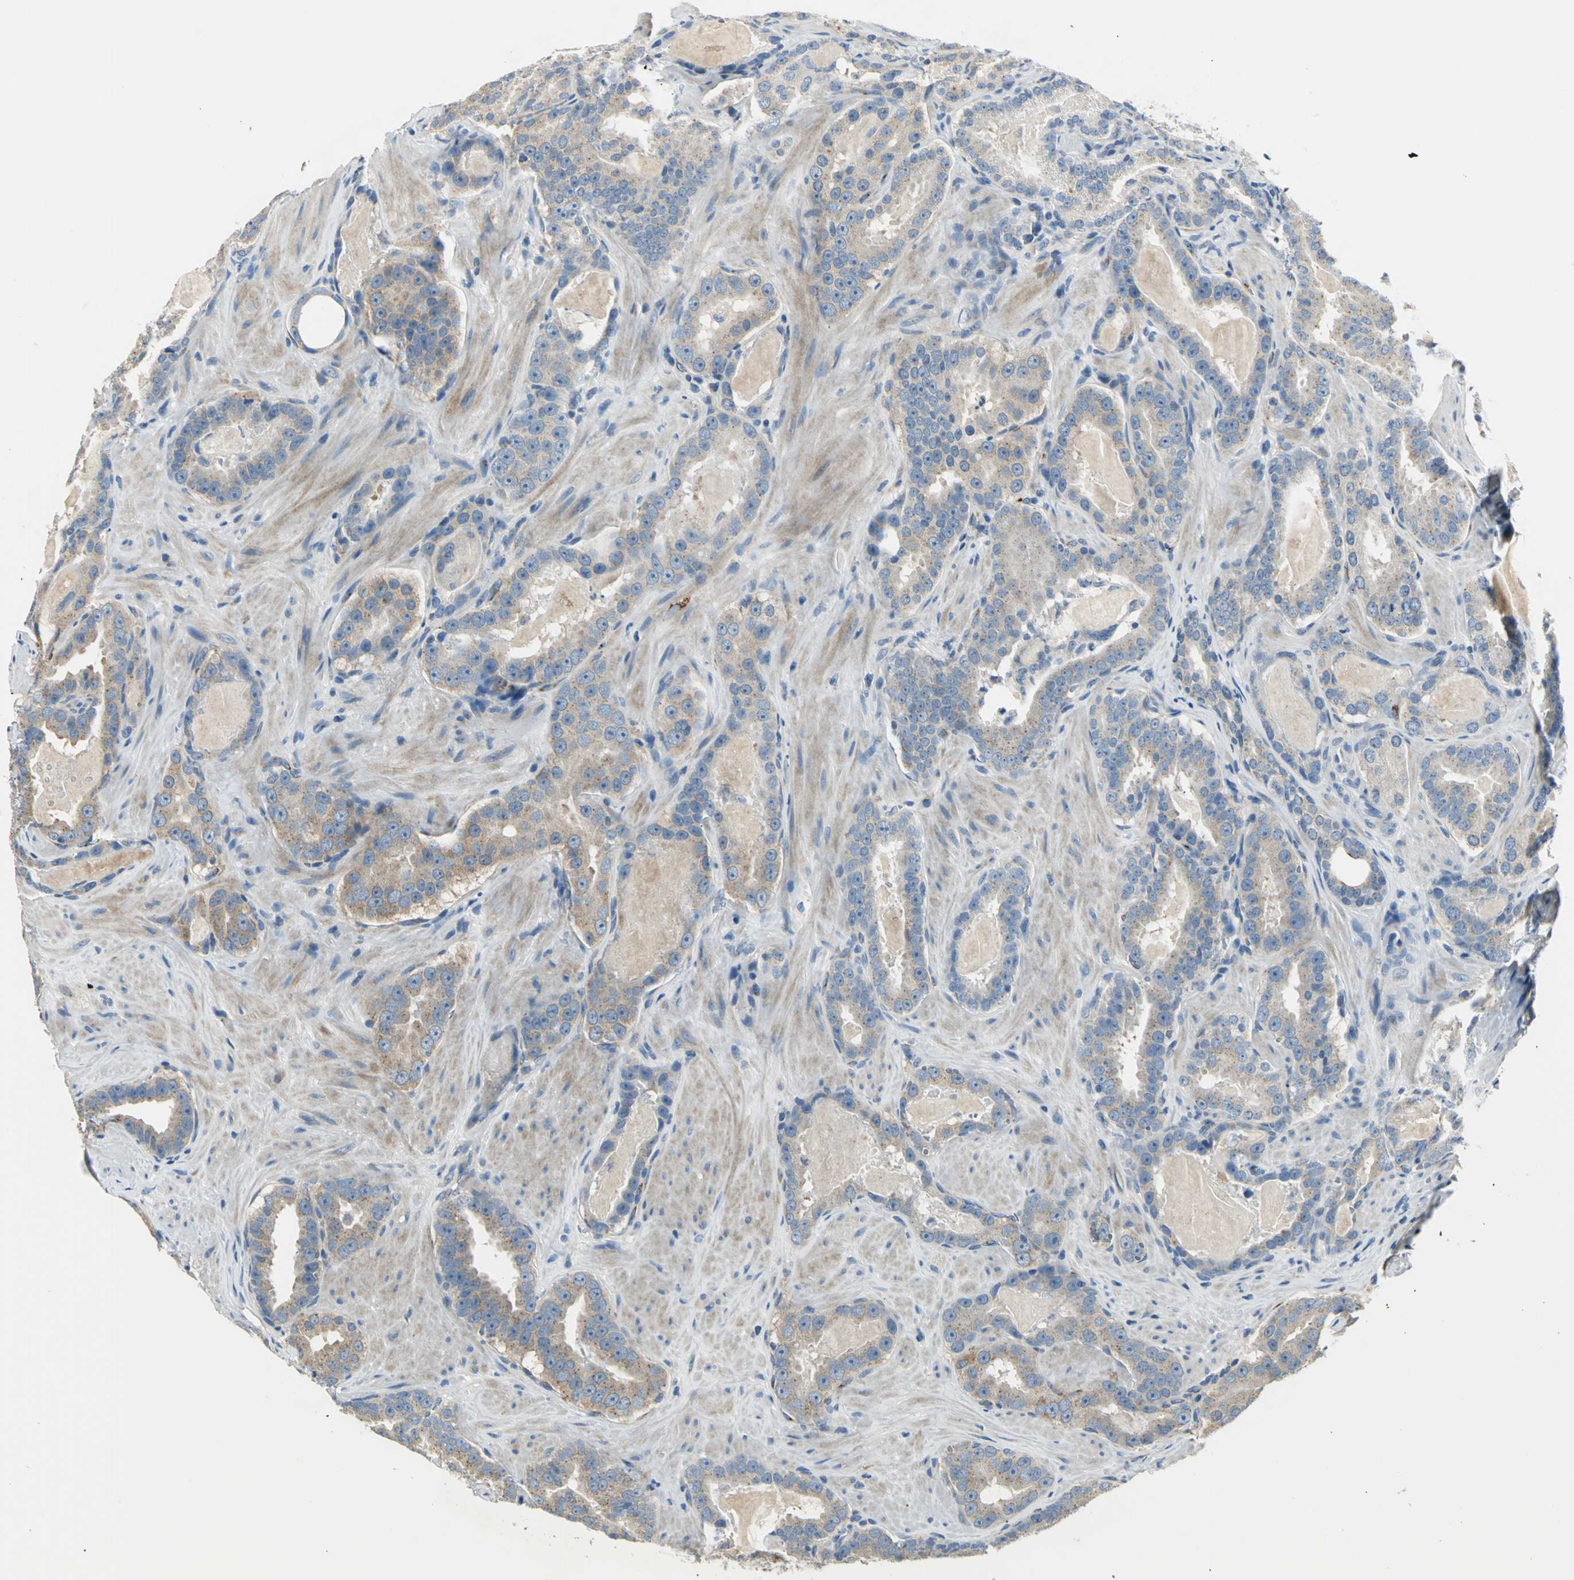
{"staining": {"intensity": "weak", "quantity": ">75%", "location": "cytoplasmic/membranous"}, "tissue": "prostate cancer", "cell_type": "Tumor cells", "image_type": "cancer", "snomed": [{"axis": "morphology", "description": "Adenocarcinoma, Low grade"}, {"axis": "topography", "description": "Prostate"}], "caption": "The histopathology image exhibits staining of prostate cancer, revealing weak cytoplasmic/membranous protein expression (brown color) within tumor cells. The protein is shown in brown color, while the nuclei are stained blue.", "gene": "B3GNT2", "patient": {"sex": "male", "age": 59}}